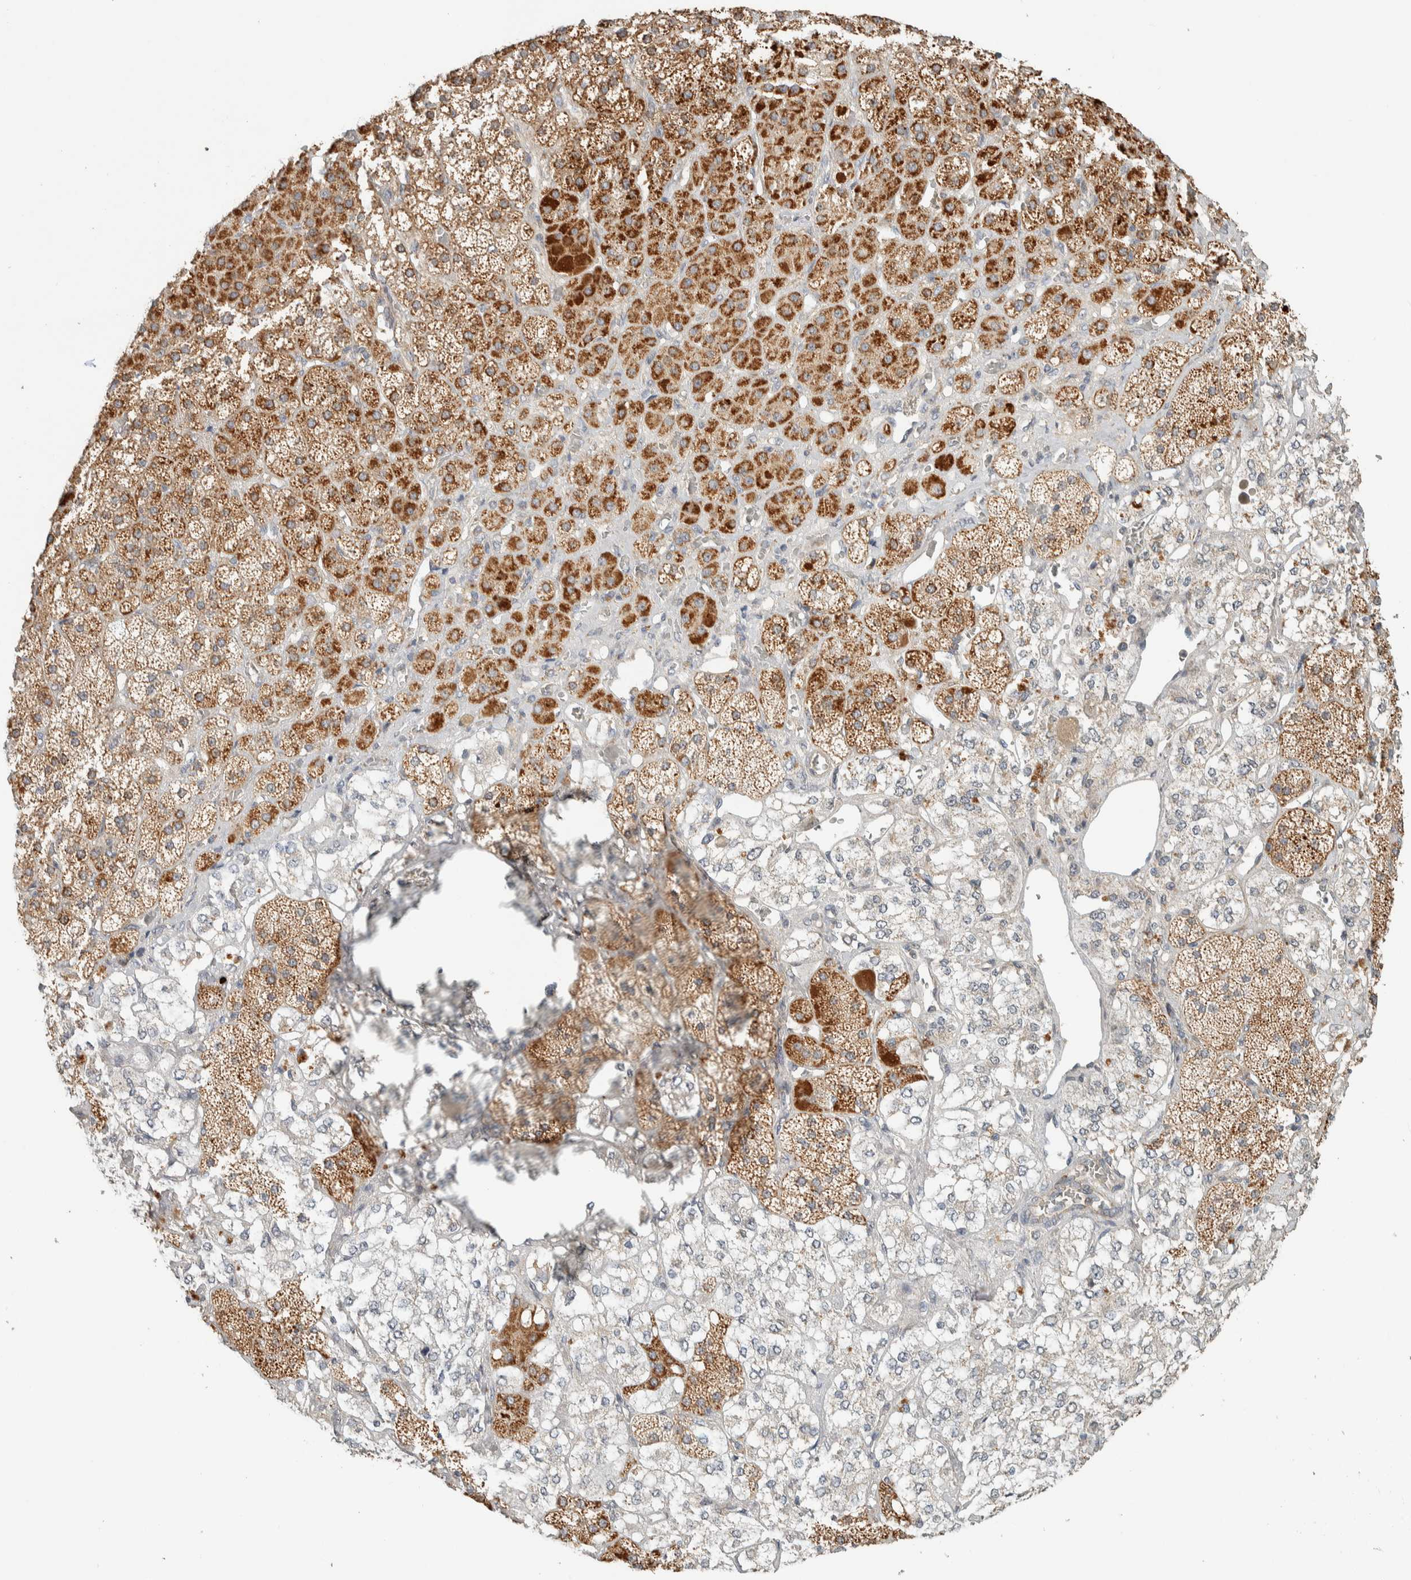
{"staining": {"intensity": "strong", "quantity": ">75%", "location": "cytoplasmic/membranous"}, "tissue": "adrenal gland", "cell_type": "Glandular cells", "image_type": "normal", "snomed": [{"axis": "morphology", "description": "Normal tissue, NOS"}, {"axis": "topography", "description": "Adrenal gland"}], "caption": "Immunohistochemical staining of benign human adrenal gland reveals high levels of strong cytoplasmic/membranous staining in about >75% of glandular cells.", "gene": "PDE7B", "patient": {"sex": "male", "age": 57}}